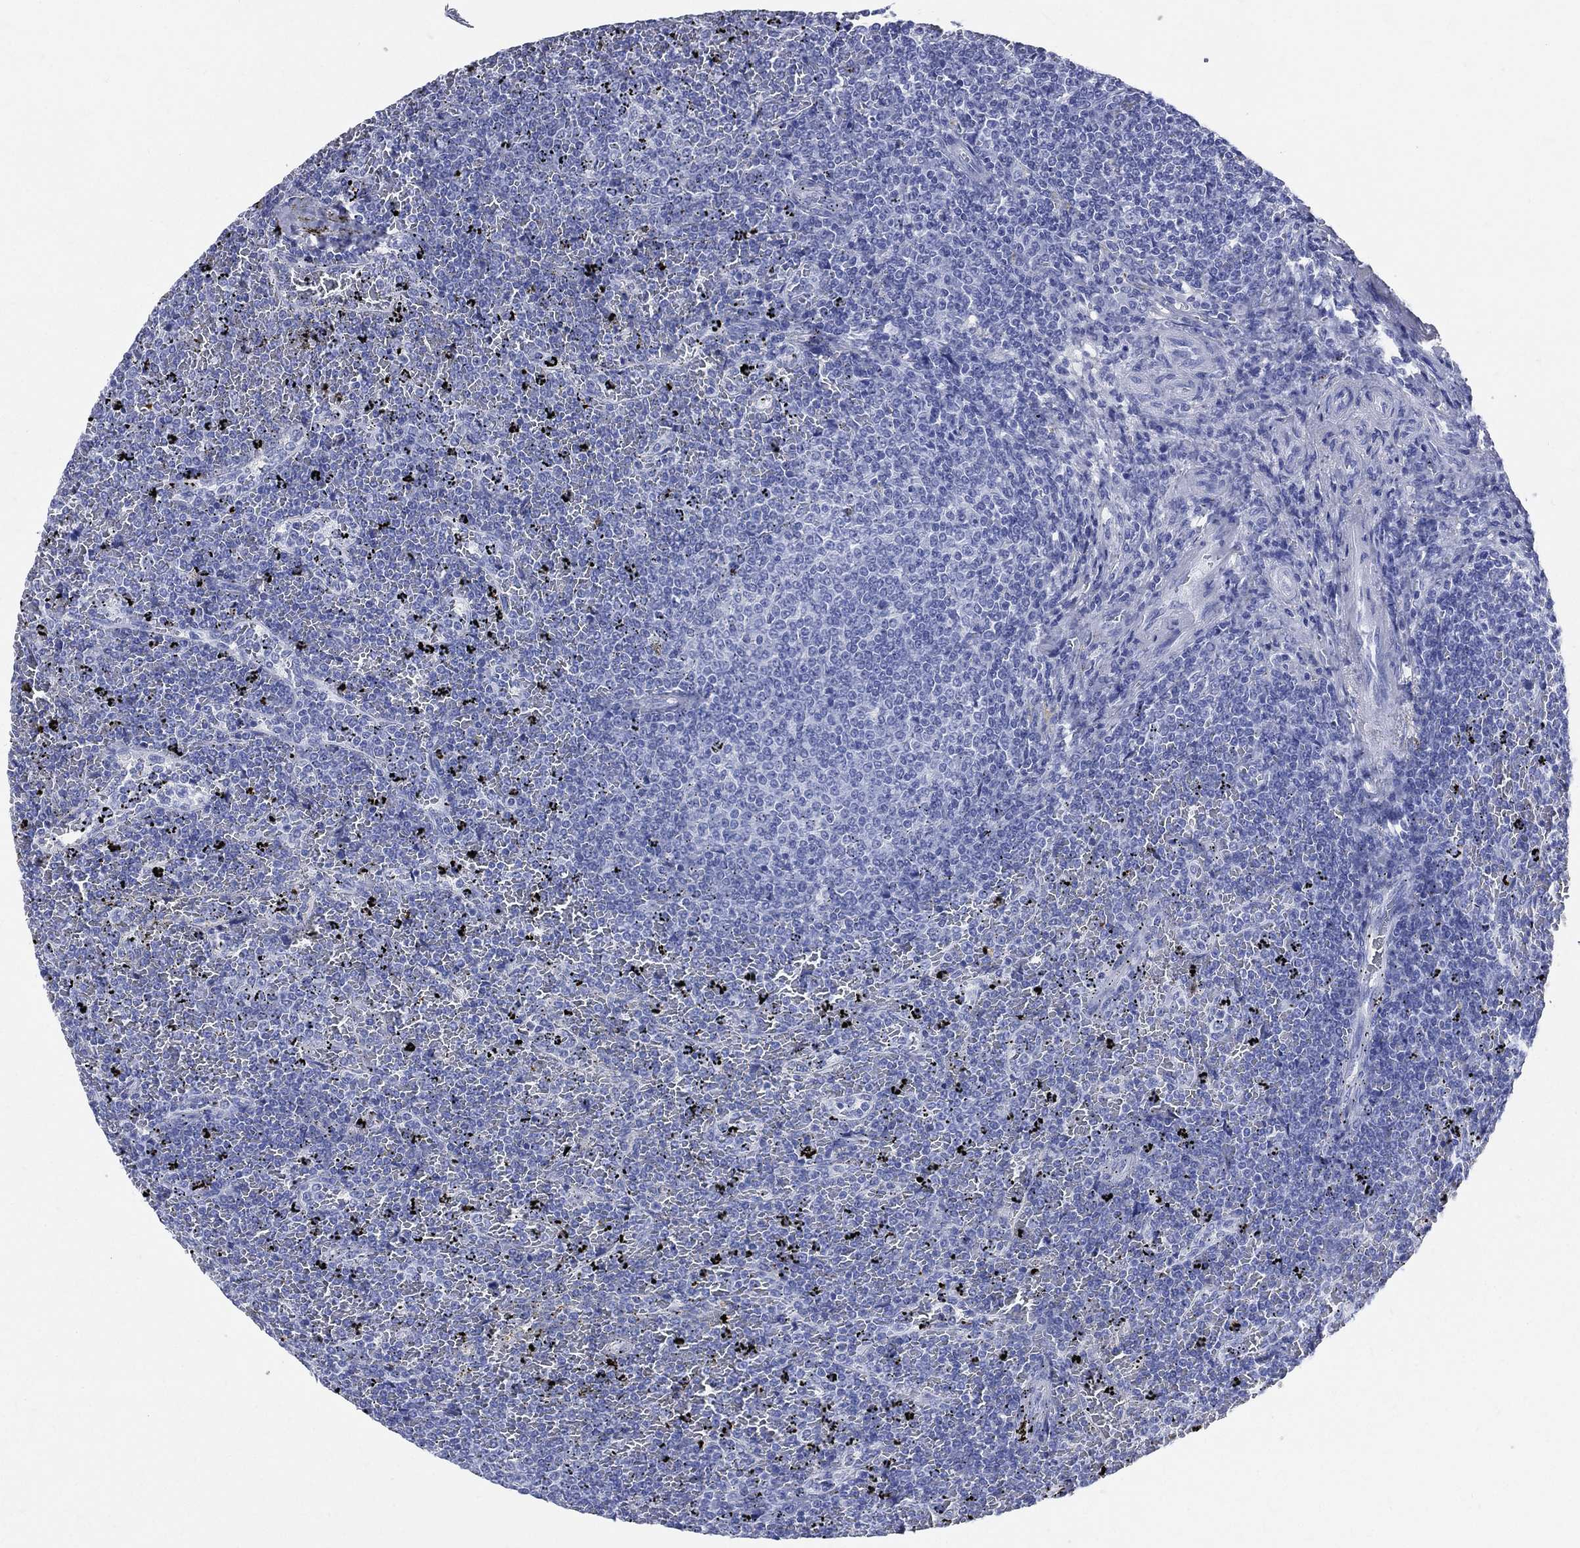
{"staining": {"intensity": "negative", "quantity": "none", "location": "none"}, "tissue": "lymphoma", "cell_type": "Tumor cells", "image_type": "cancer", "snomed": [{"axis": "morphology", "description": "Malignant lymphoma, non-Hodgkin's type, Low grade"}, {"axis": "topography", "description": "Spleen"}], "caption": "A high-resolution photomicrograph shows immunohistochemistry staining of lymphoma, which demonstrates no significant expression in tumor cells. (DAB IHC visualized using brightfield microscopy, high magnification).", "gene": "SYP", "patient": {"sex": "female", "age": 77}}